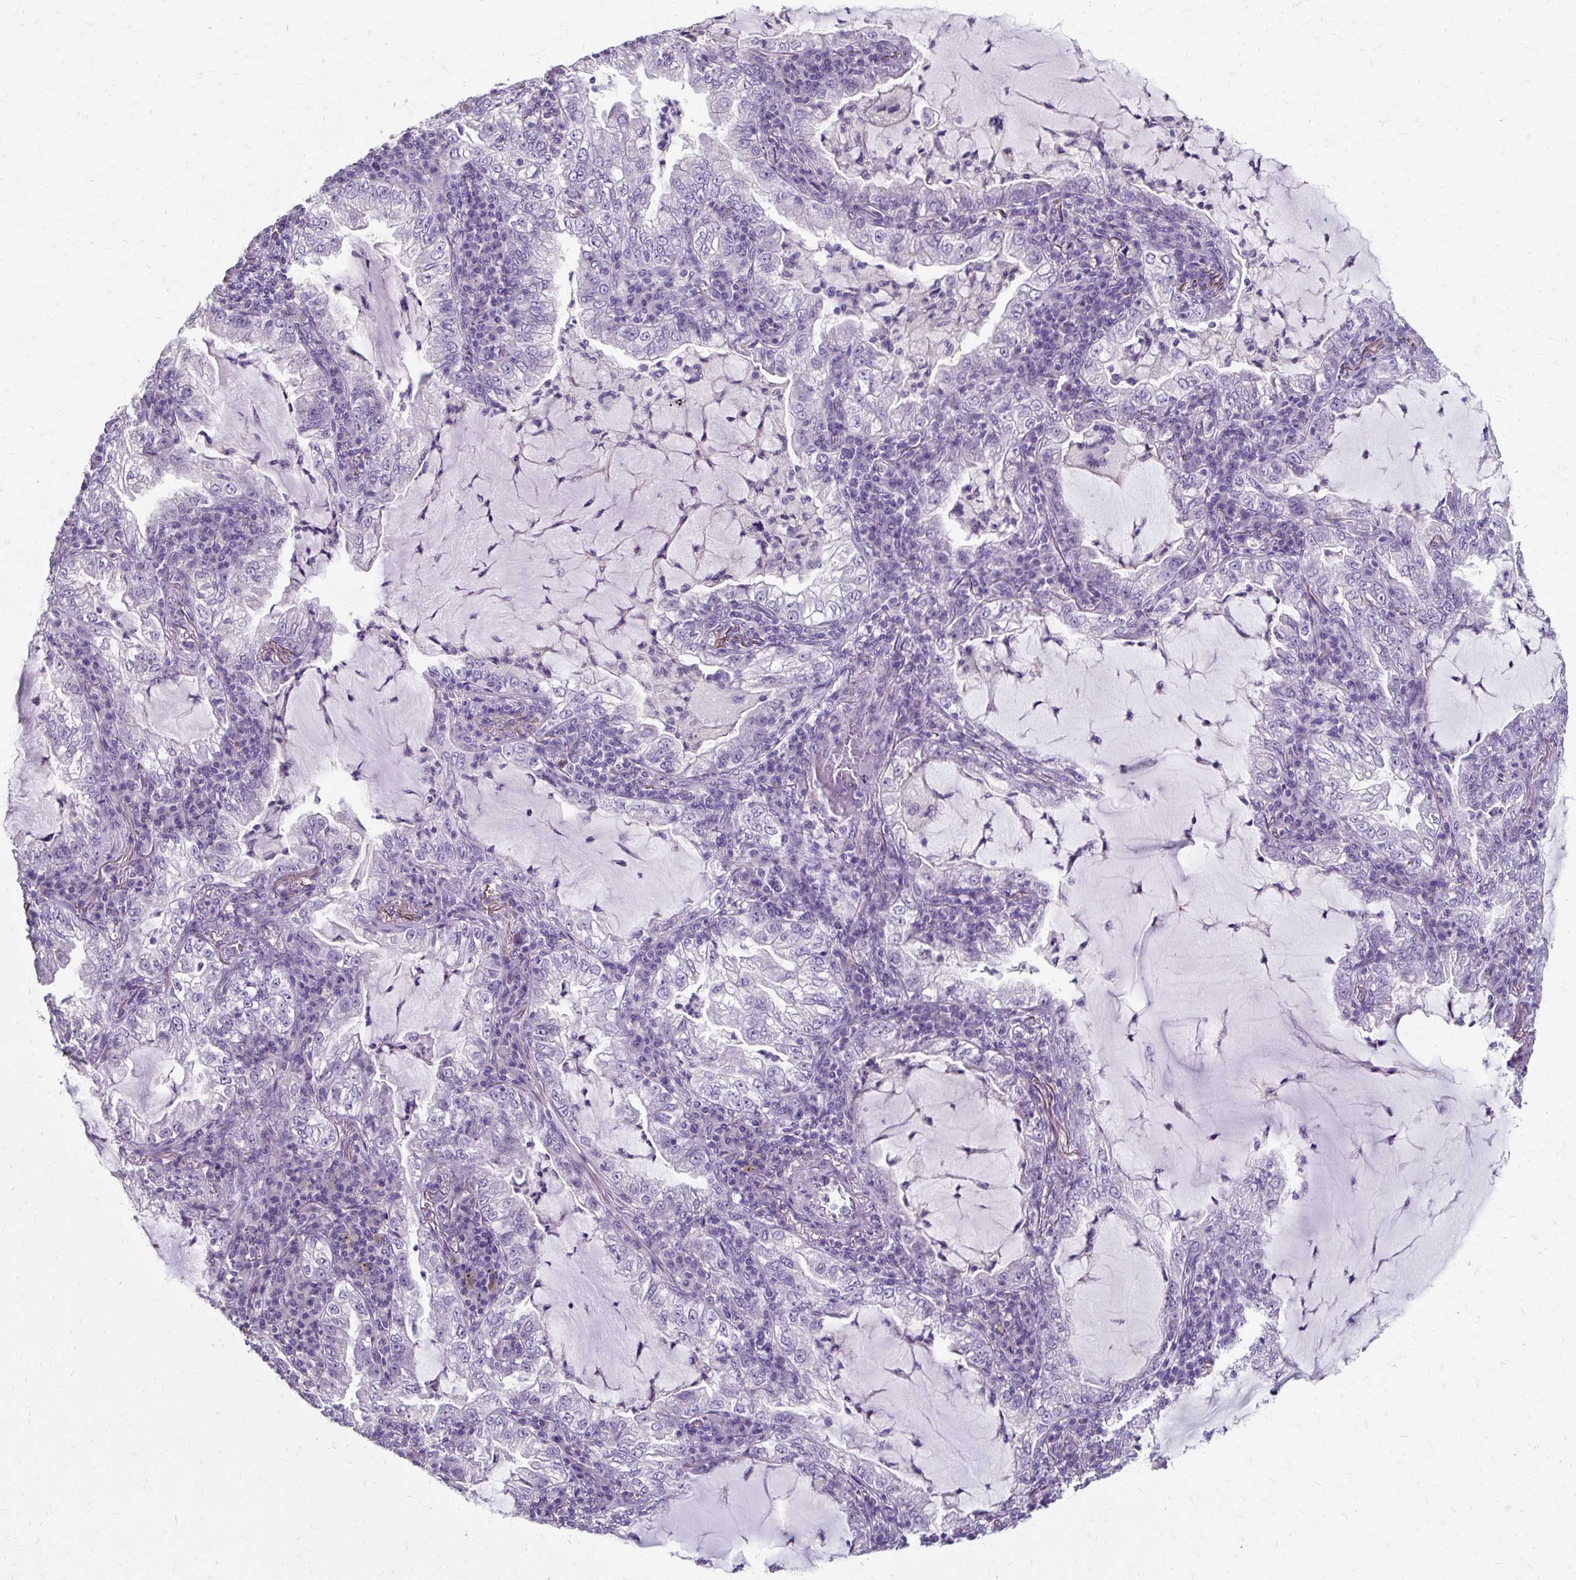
{"staining": {"intensity": "negative", "quantity": "none", "location": "none"}, "tissue": "lung cancer", "cell_type": "Tumor cells", "image_type": "cancer", "snomed": [{"axis": "morphology", "description": "Adenocarcinoma, NOS"}, {"axis": "topography", "description": "Lung"}], "caption": "There is no significant staining in tumor cells of lung cancer (adenocarcinoma).", "gene": "KLHL24", "patient": {"sex": "female", "age": 73}}